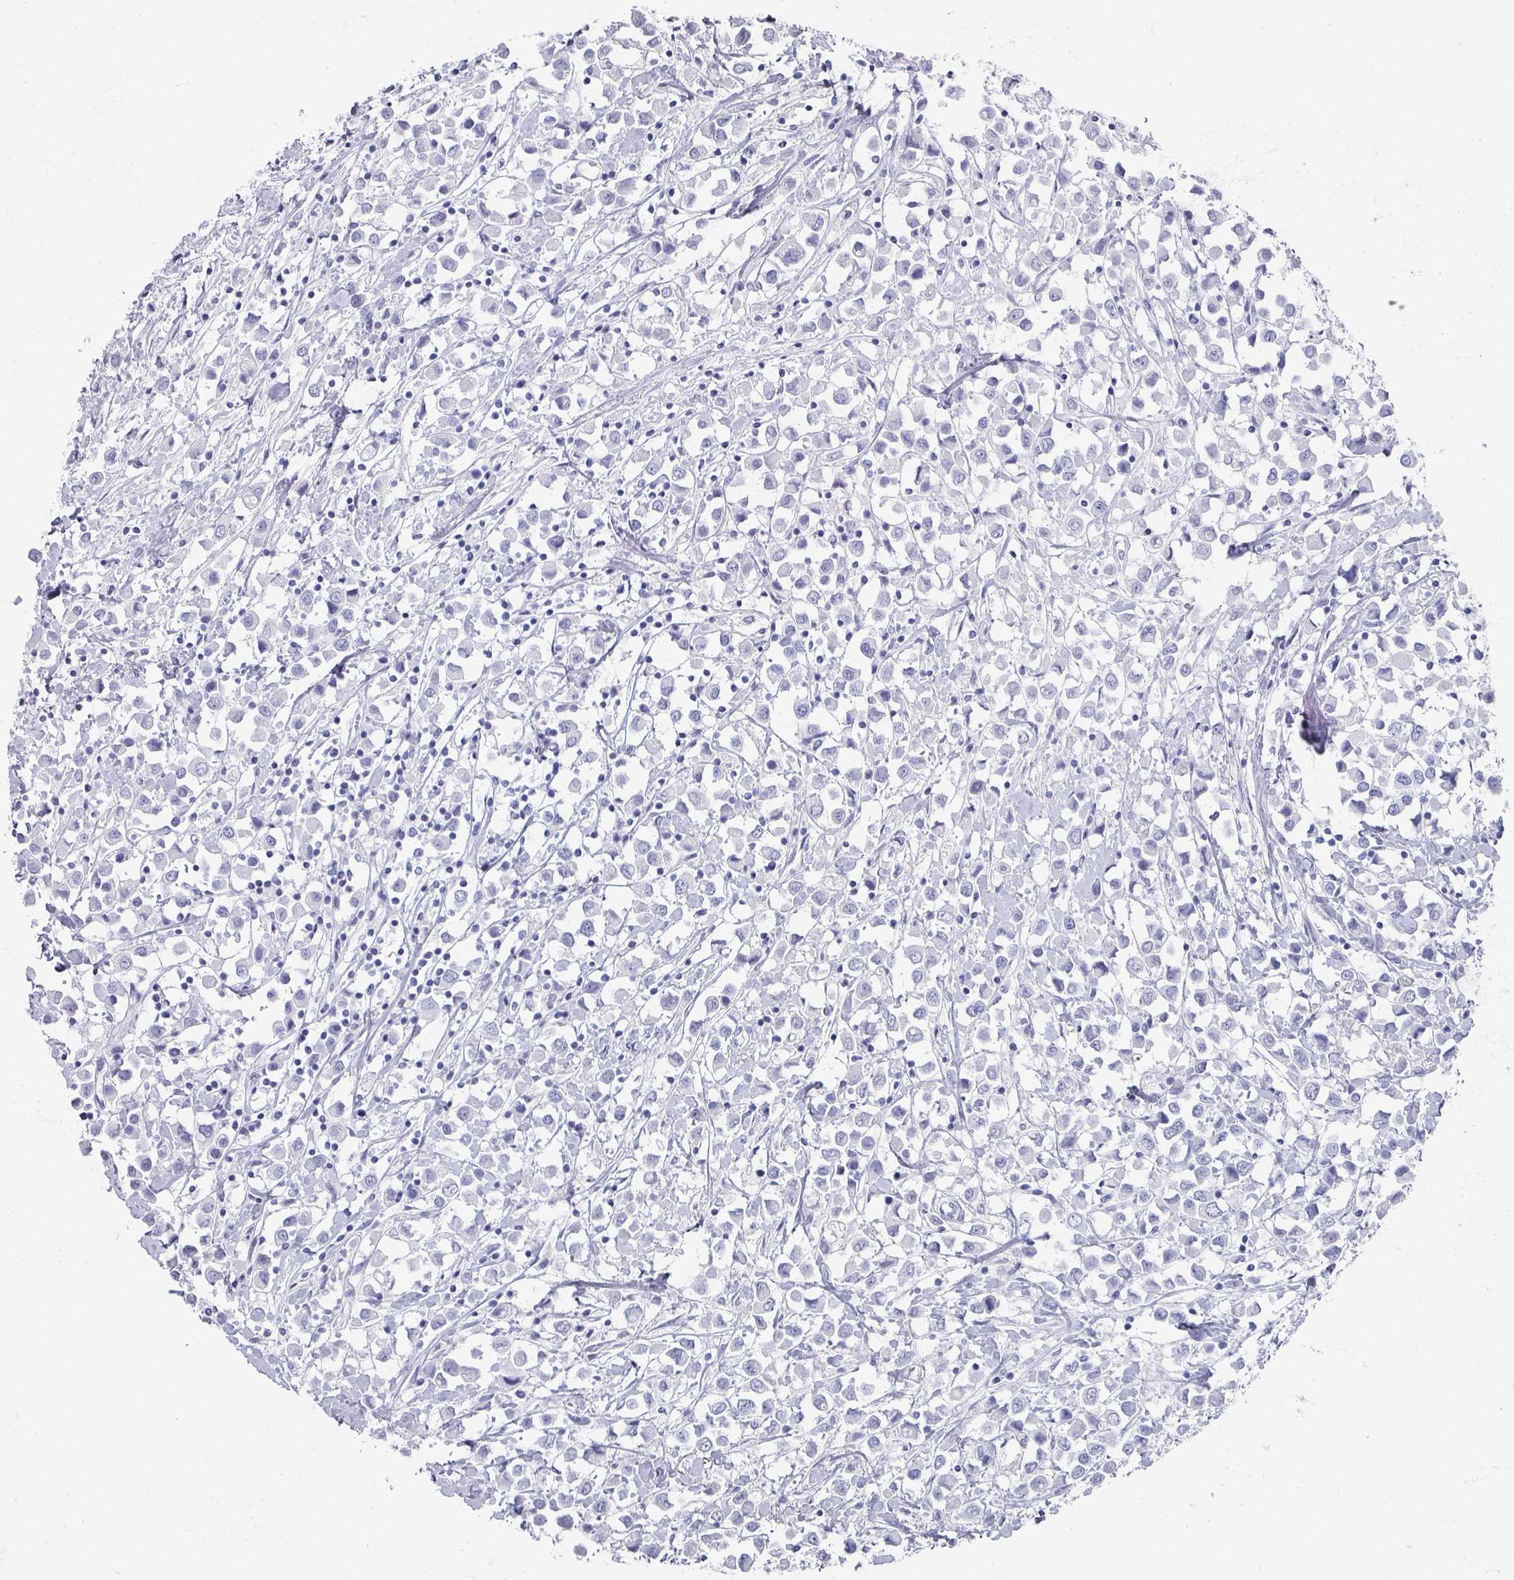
{"staining": {"intensity": "negative", "quantity": "none", "location": "none"}, "tissue": "breast cancer", "cell_type": "Tumor cells", "image_type": "cancer", "snomed": [{"axis": "morphology", "description": "Duct carcinoma"}, {"axis": "topography", "description": "Breast"}], "caption": "Tumor cells show no significant positivity in breast cancer (invasive ductal carcinoma).", "gene": "OMG", "patient": {"sex": "female", "age": 61}}